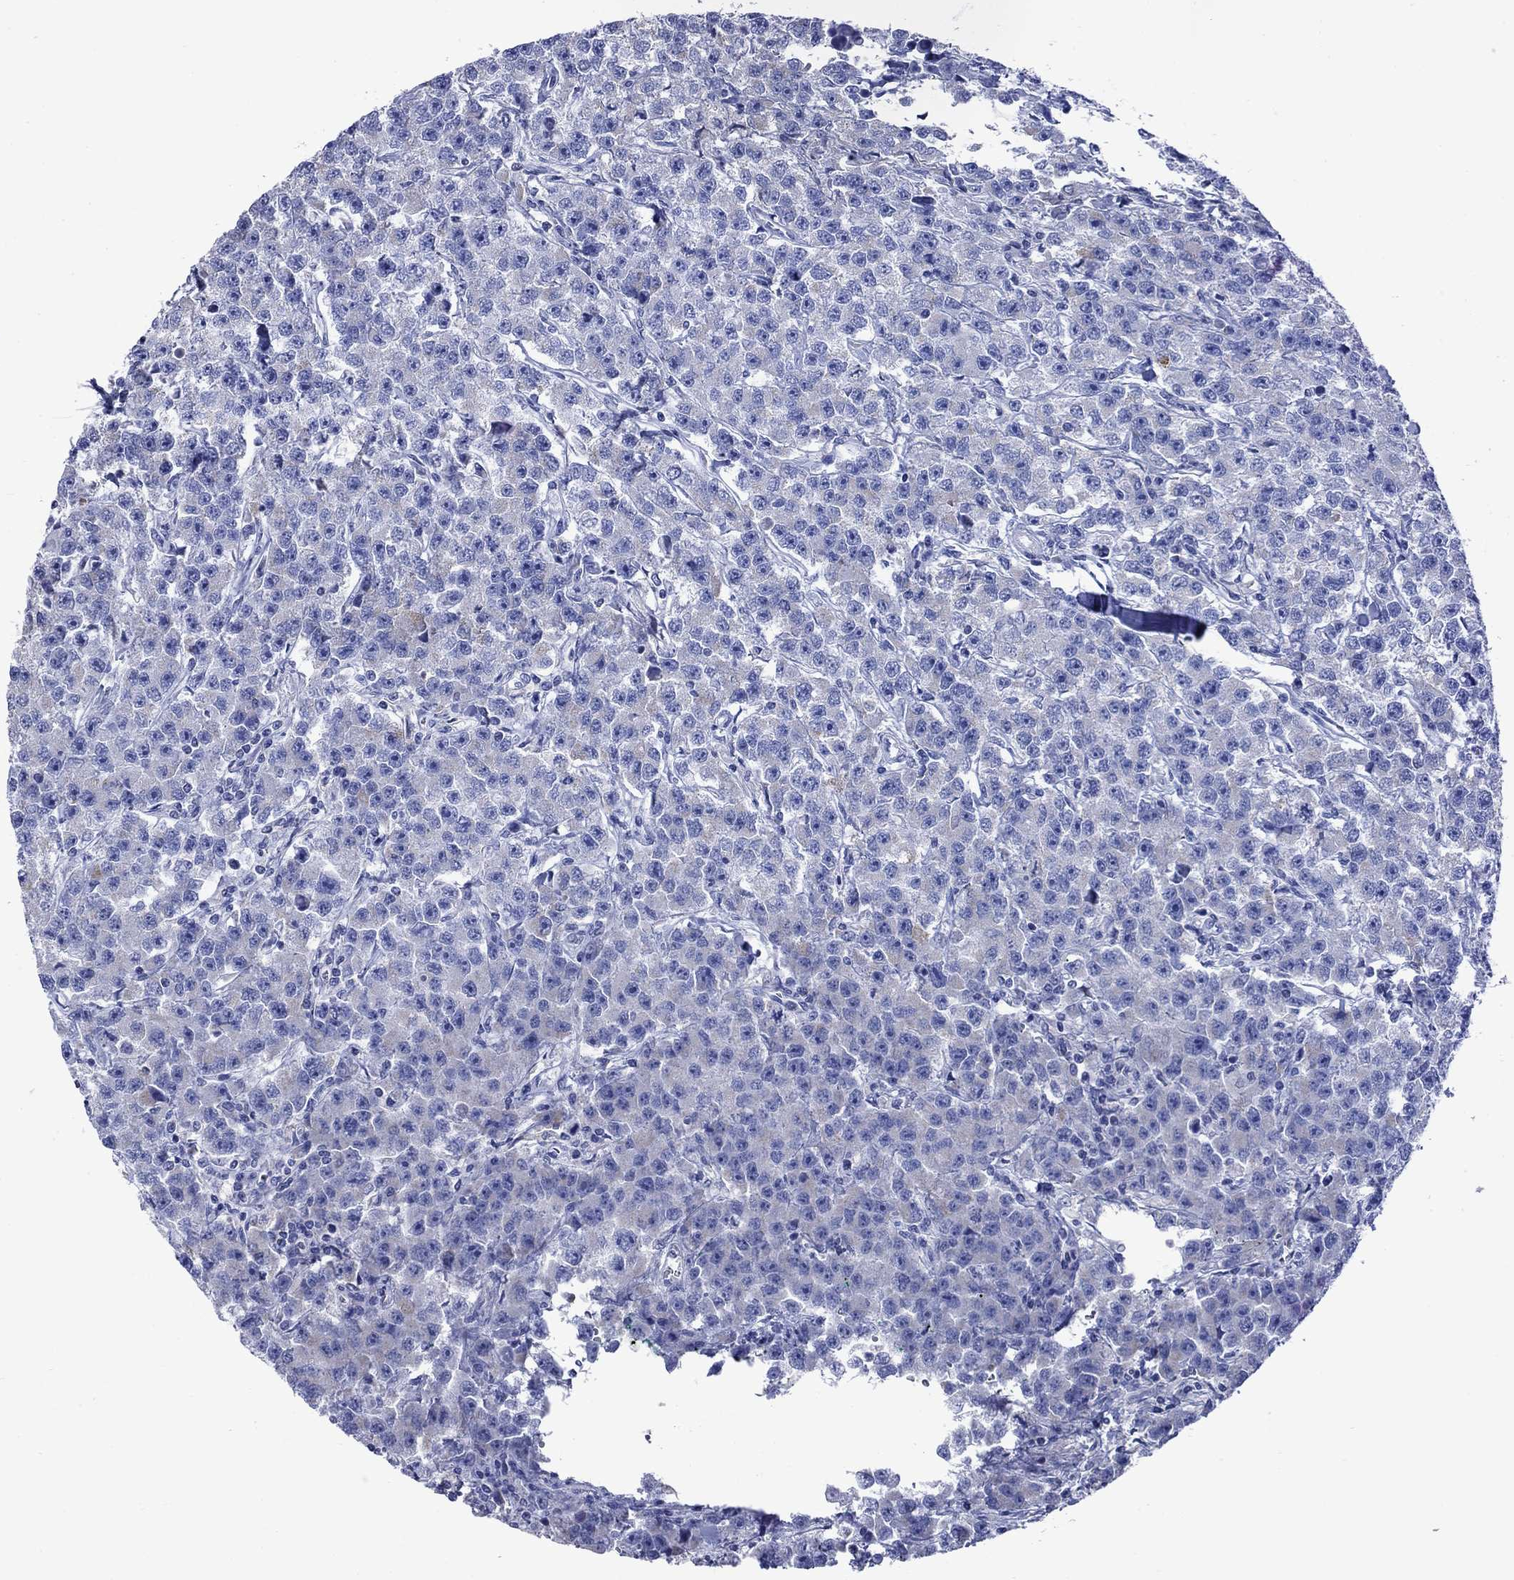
{"staining": {"intensity": "negative", "quantity": "none", "location": "none"}, "tissue": "testis cancer", "cell_type": "Tumor cells", "image_type": "cancer", "snomed": [{"axis": "morphology", "description": "Seminoma, NOS"}, {"axis": "topography", "description": "Testis"}], "caption": "A high-resolution image shows immunohistochemistry staining of testis cancer, which shows no significant expression in tumor cells.", "gene": "ACADSB", "patient": {"sex": "male", "age": 59}}